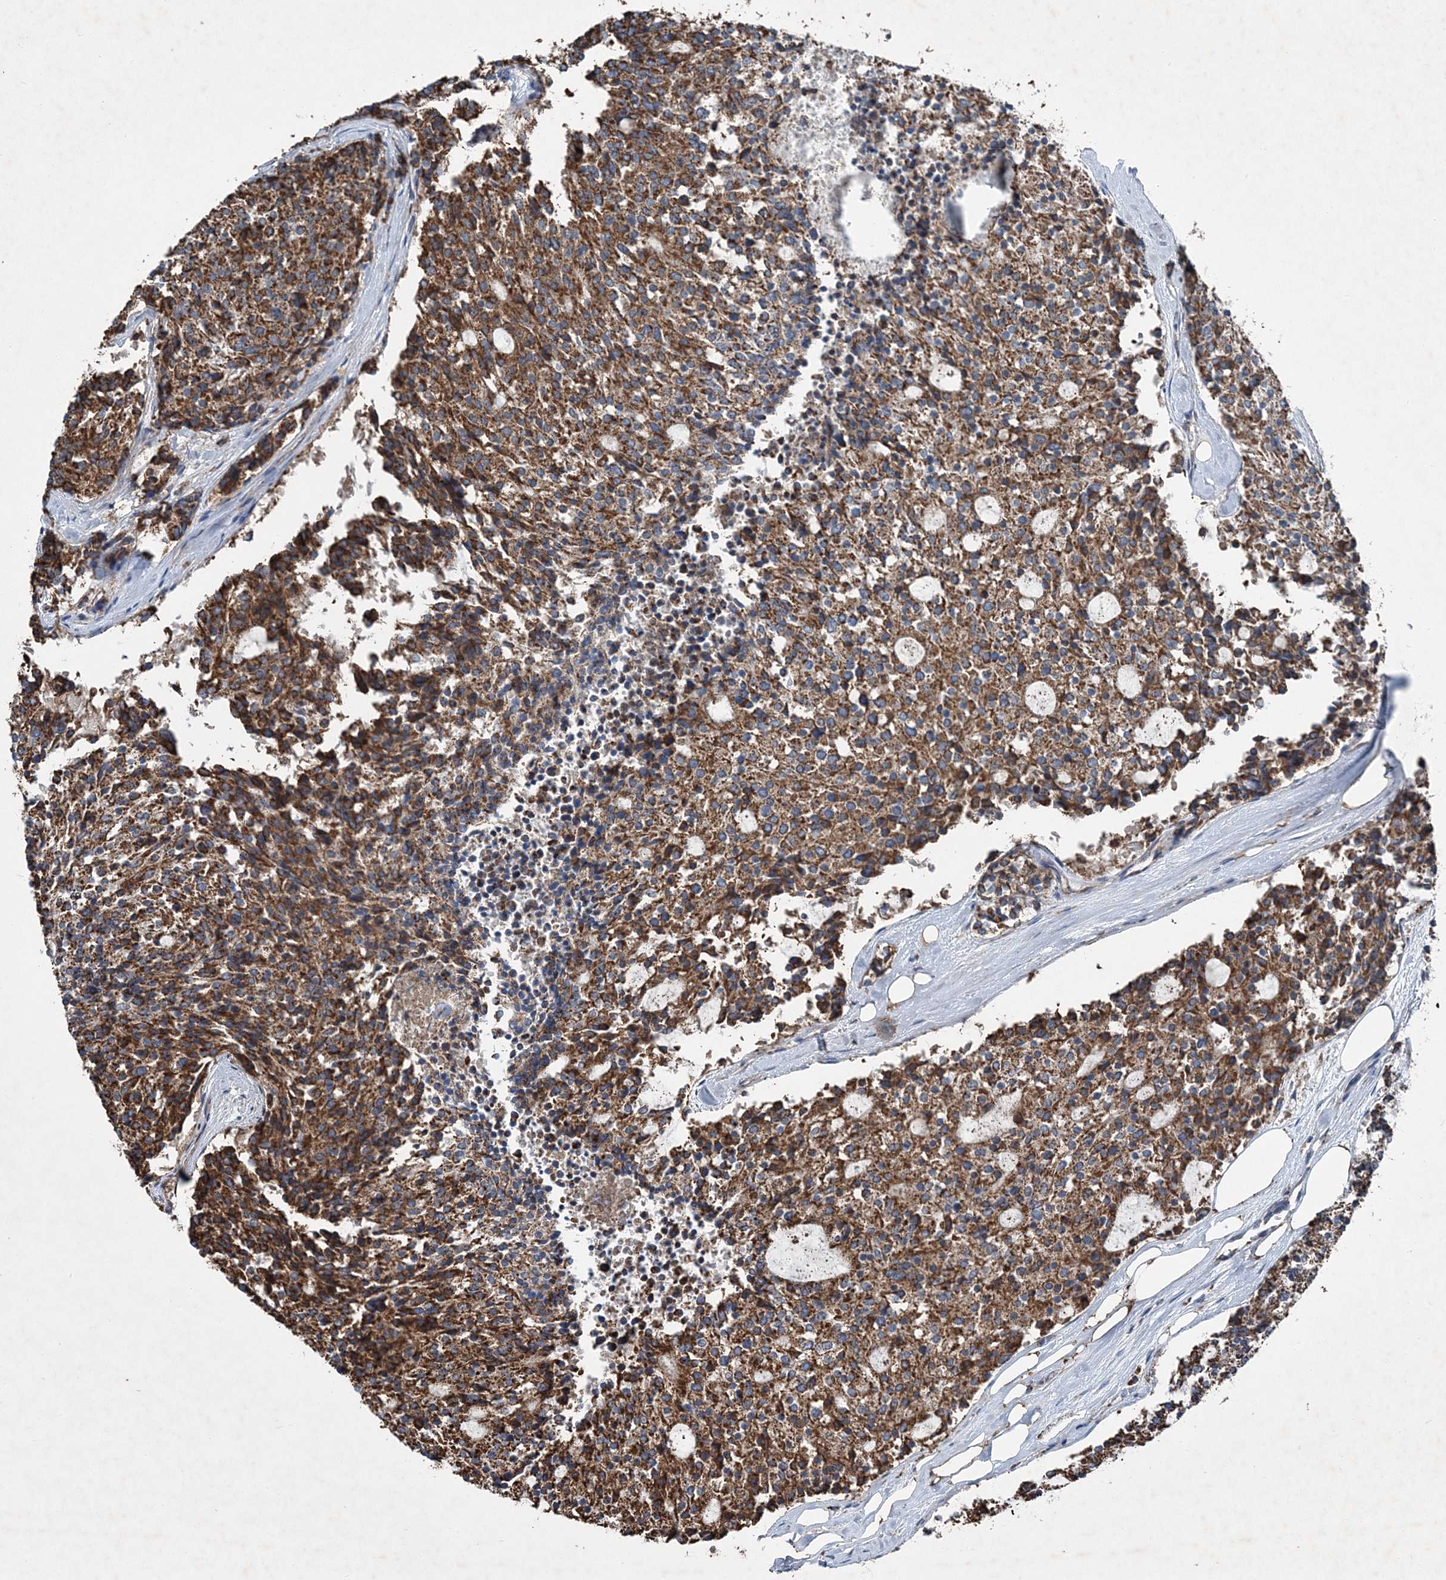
{"staining": {"intensity": "strong", "quantity": ">75%", "location": "cytoplasmic/membranous"}, "tissue": "carcinoid", "cell_type": "Tumor cells", "image_type": "cancer", "snomed": [{"axis": "morphology", "description": "Carcinoid, malignant, NOS"}, {"axis": "topography", "description": "Pancreas"}], "caption": "Strong cytoplasmic/membranous expression for a protein is identified in about >75% of tumor cells of malignant carcinoid using immunohistochemistry.", "gene": "SPAG16", "patient": {"sex": "female", "age": 54}}